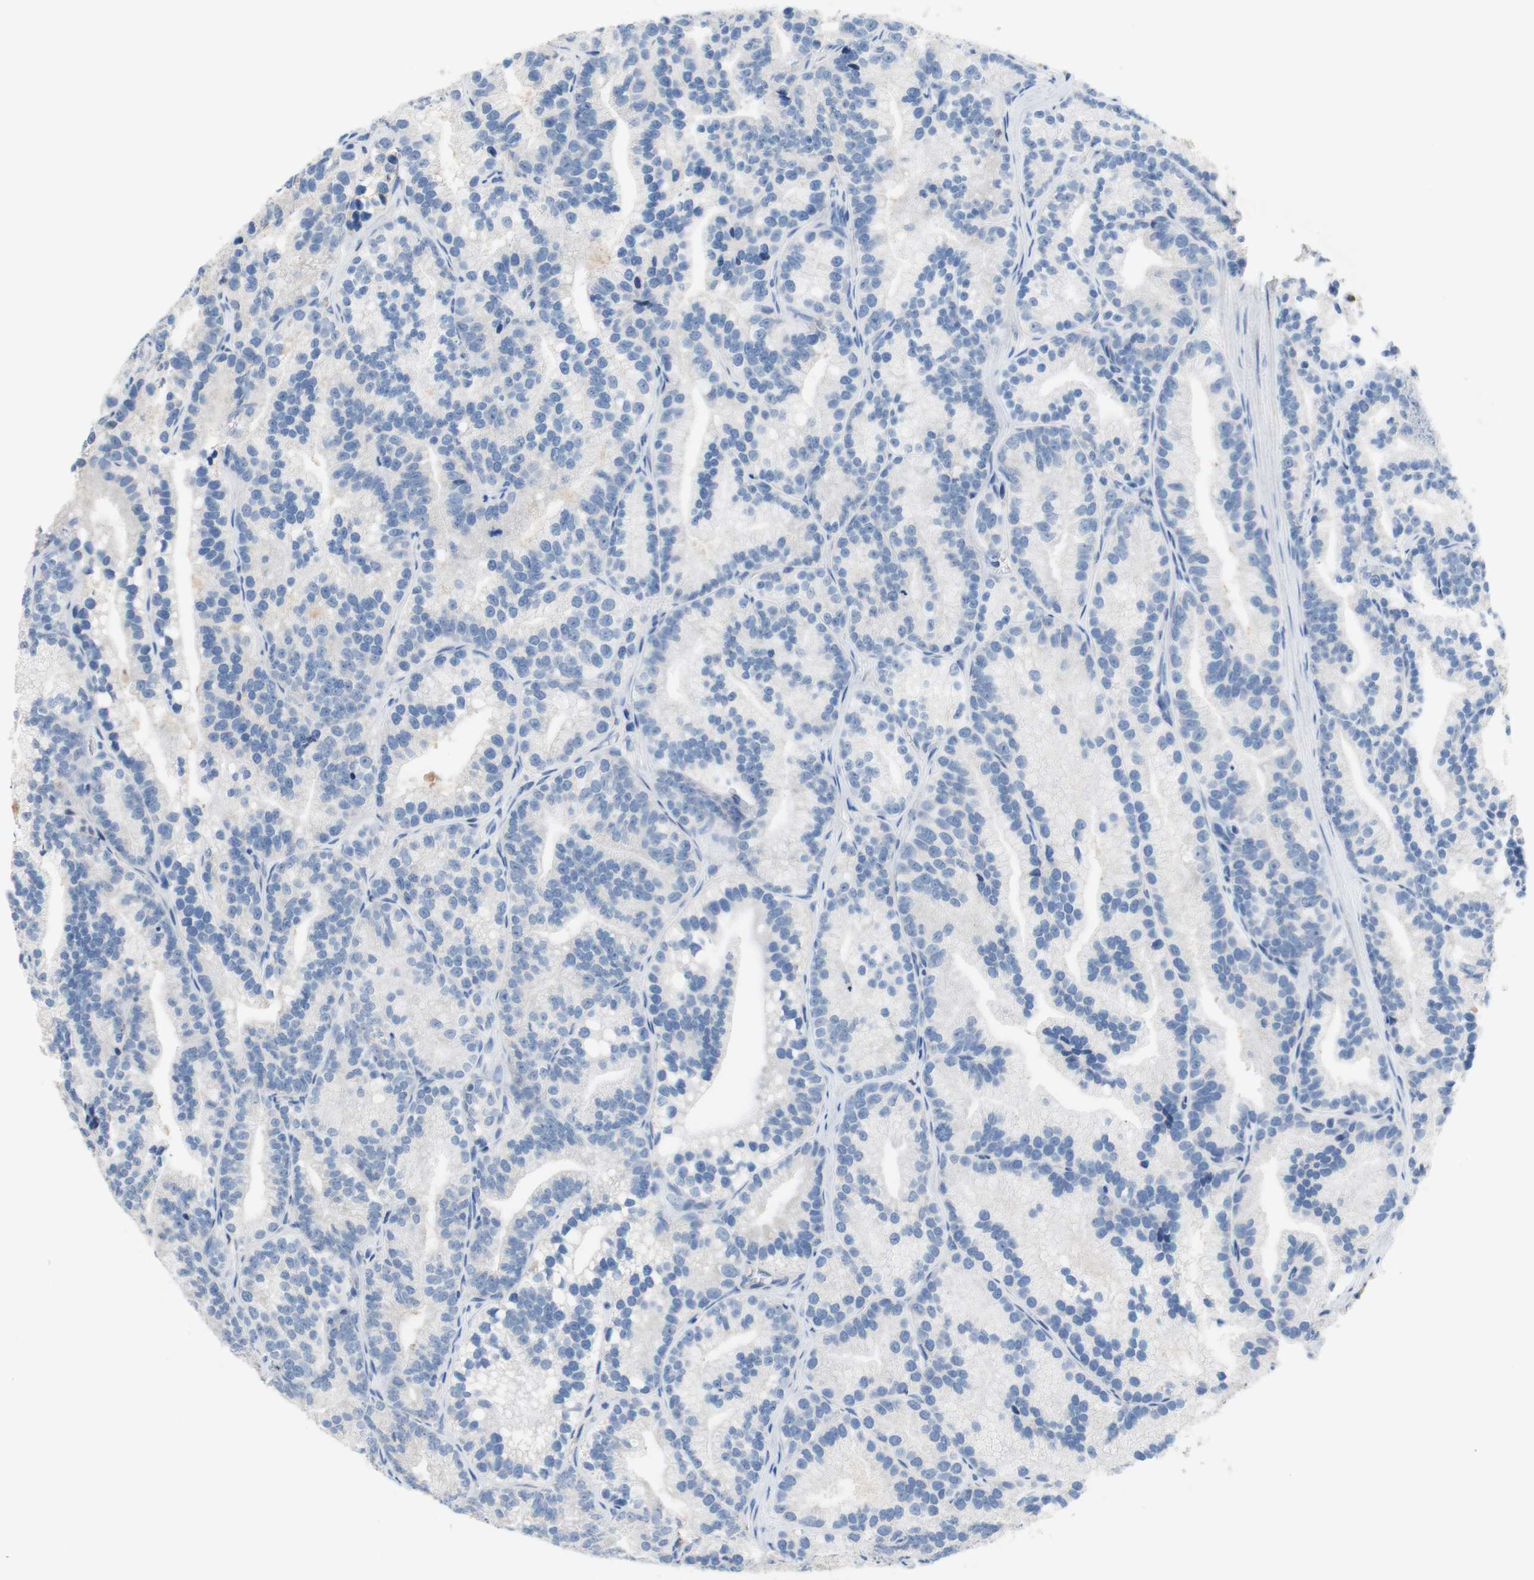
{"staining": {"intensity": "negative", "quantity": "none", "location": "none"}, "tissue": "prostate cancer", "cell_type": "Tumor cells", "image_type": "cancer", "snomed": [{"axis": "morphology", "description": "Adenocarcinoma, Low grade"}, {"axis": "topography", "description": "Prostate"}], "caption": "The immunohistochemistry photomicrograph has no significant positivity in tumor cells of prostate adenocarcinoma (low-grade) tissue. (DAB immunohistochemistry (IHC) with hematoxylin counter stain).", "gene": "PACSIN1", "patient": {"sex": "male", "age": 89}}